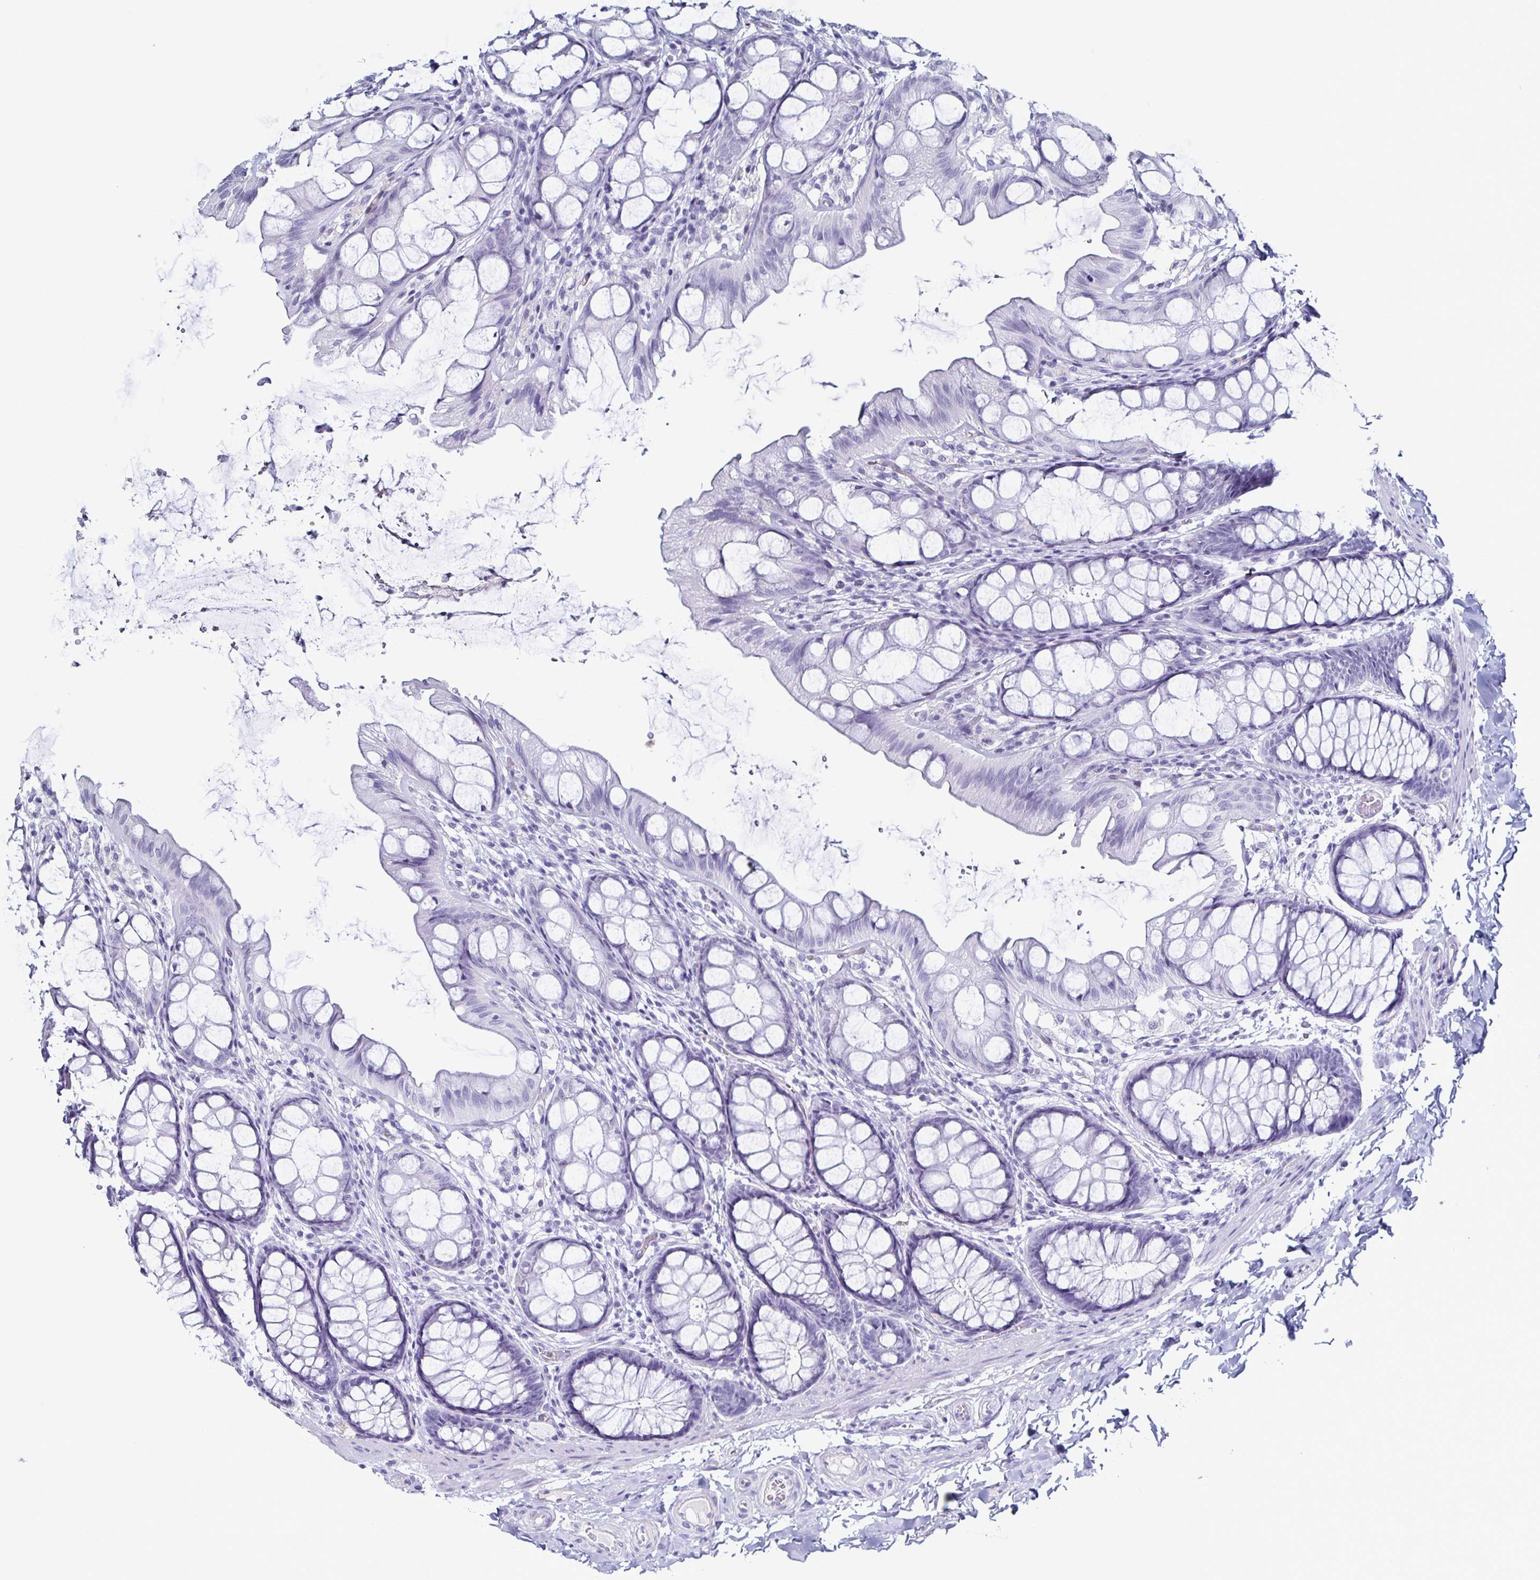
{"staining": {"intensity": "negative", "quantity": "none", "location": "none"}, "tissue": "colon", "cell_type": "Endothelial cells", "image_type": "normal", "snomed": [{"axis": "morphology", "description": "Normal tissue, NOS"}, {"axis": "topography", "description": "Colon"}], "caption": "Protein analysis of normal colon exhibits no significant staining in endothelial cells. The staining was performed using DAB (3,3'-diaminobenzidine) to visualize the protein expression in brown, while the nuclei were stained in blue with hematoxylin (Magnification: 20x).", "gene": "ACSBG2", "patient": {"sex": "male", "age": 47}}